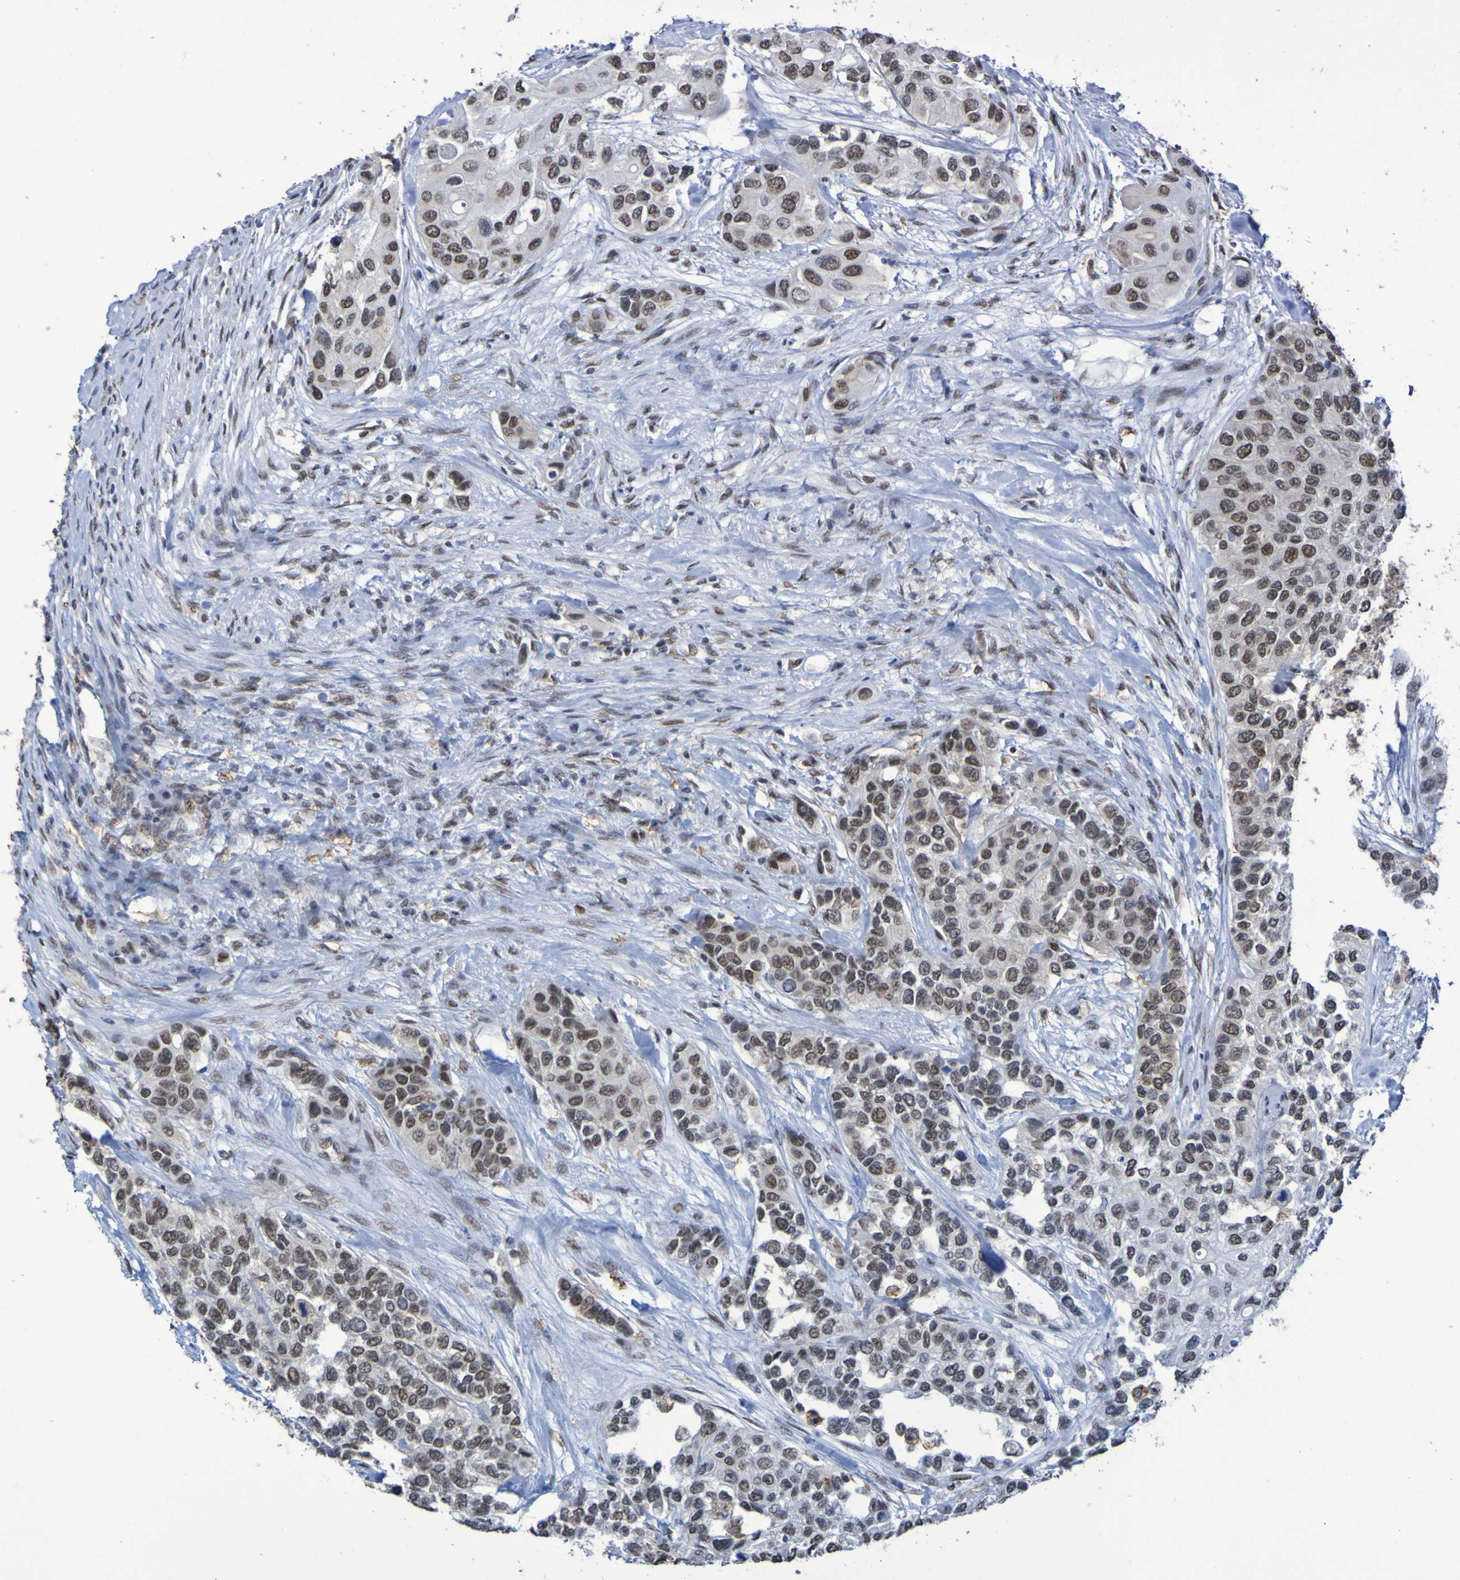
{"staining": {"intensity": "moderate", "quantity": ">75%", "location": "nuclear"}, "tissue": "urothelial cancer", "cell_type": "Tumor cells", "image_type": "cancer", "snomed": [{"axis": "morphology", "description": "Urothelial carcinoma, High grade"}, {"axis": "topography", "description": "Urinary bladder"}], "caption": "Urothelial cancer stained for a protein (brown) reveals moderate nuclear positive expression in approximately >75% of tumor cells.", "gene": "MRTFB", "patient": {"sex": "female", "age": 56}}